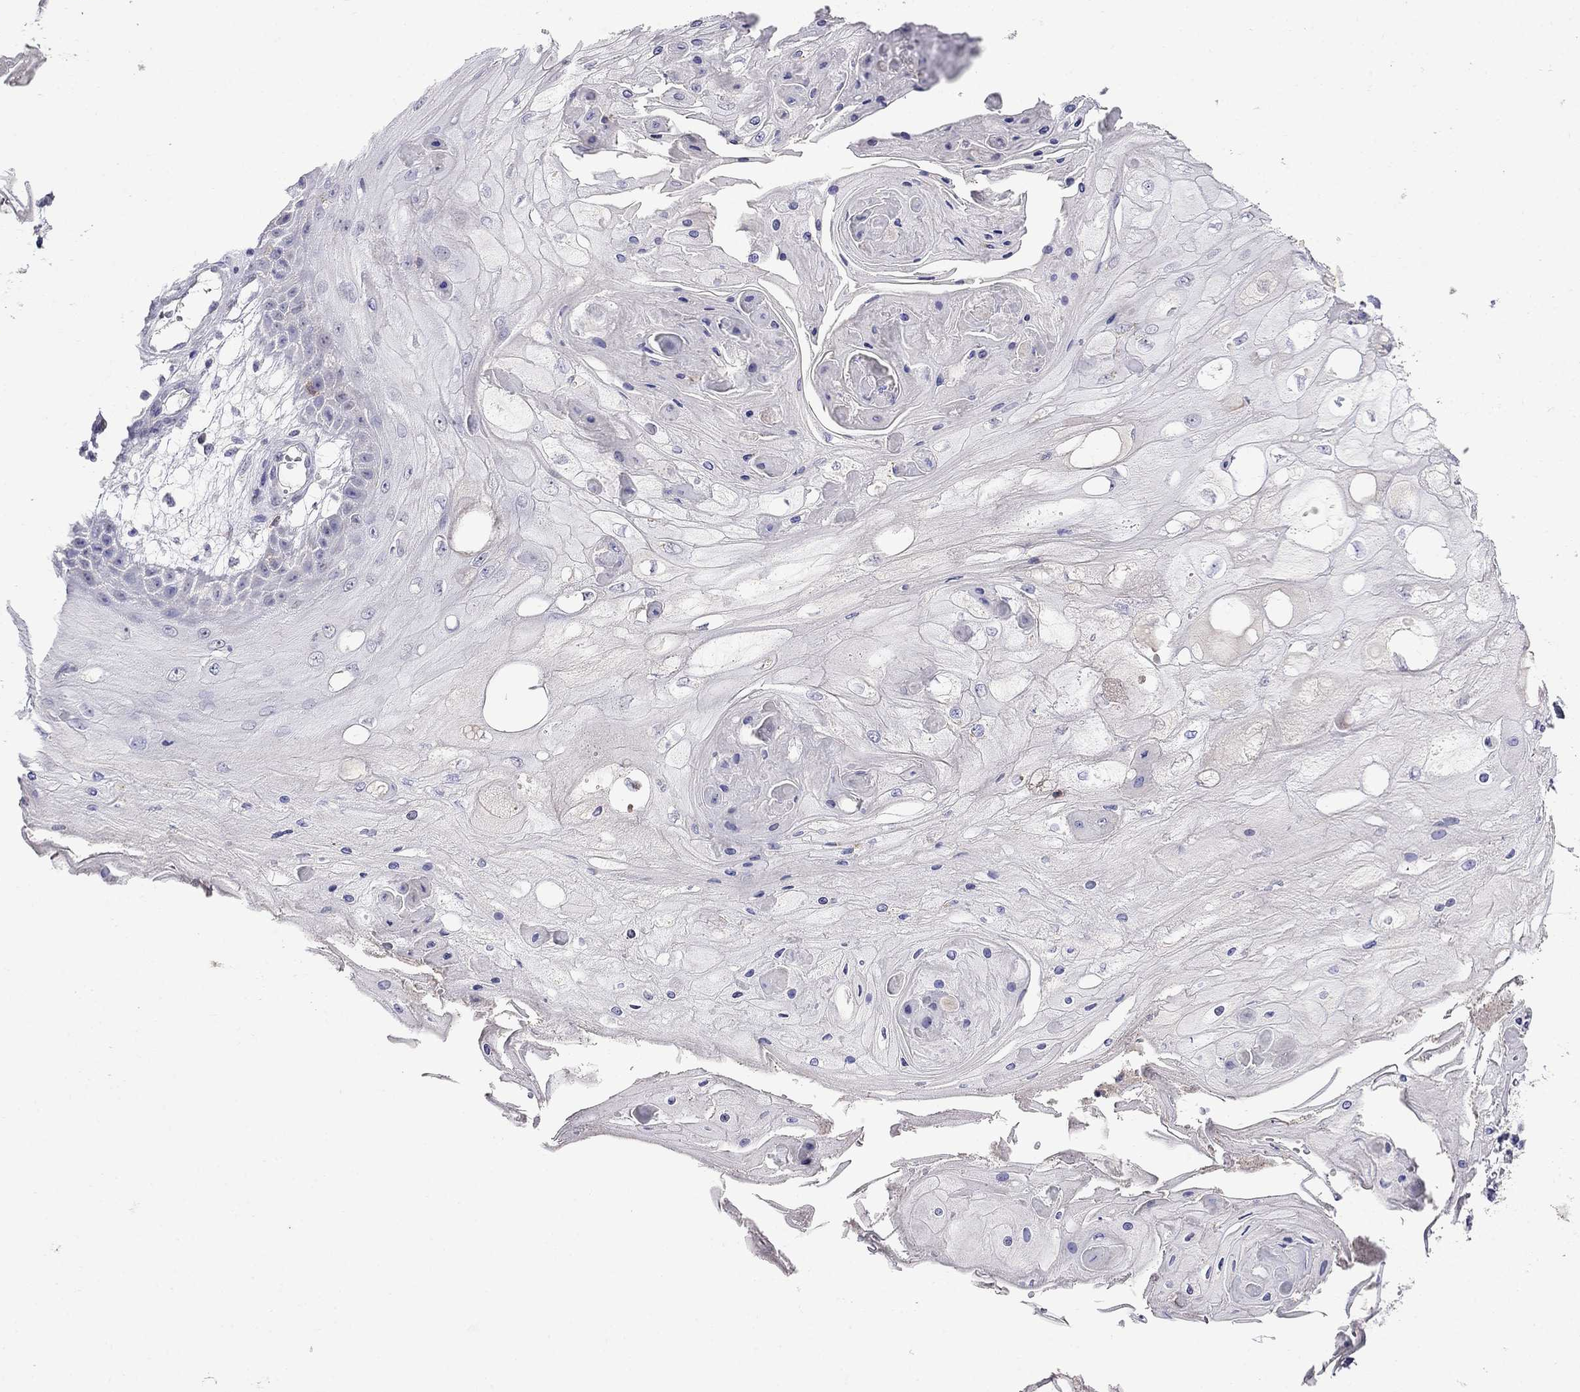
{"staining": {"intensity": "negative", "quantity": "none", "location": "none"}, "tissue": "skin cancer", "cell_type": "Tumor cells", "image_type": "cancer", "snomed": [{"axis": "morphology", "description": "Squamous cell carcinoma, NOS"}, {"axis": "topography", "description": "Skin"}], "caption": "Immunohistochemical staining of human skin squamous cell carcinoma reveals no significant staining in tumor cells.", "gene": "CD8B", "patient": {"sex": "male", "age": 70}}